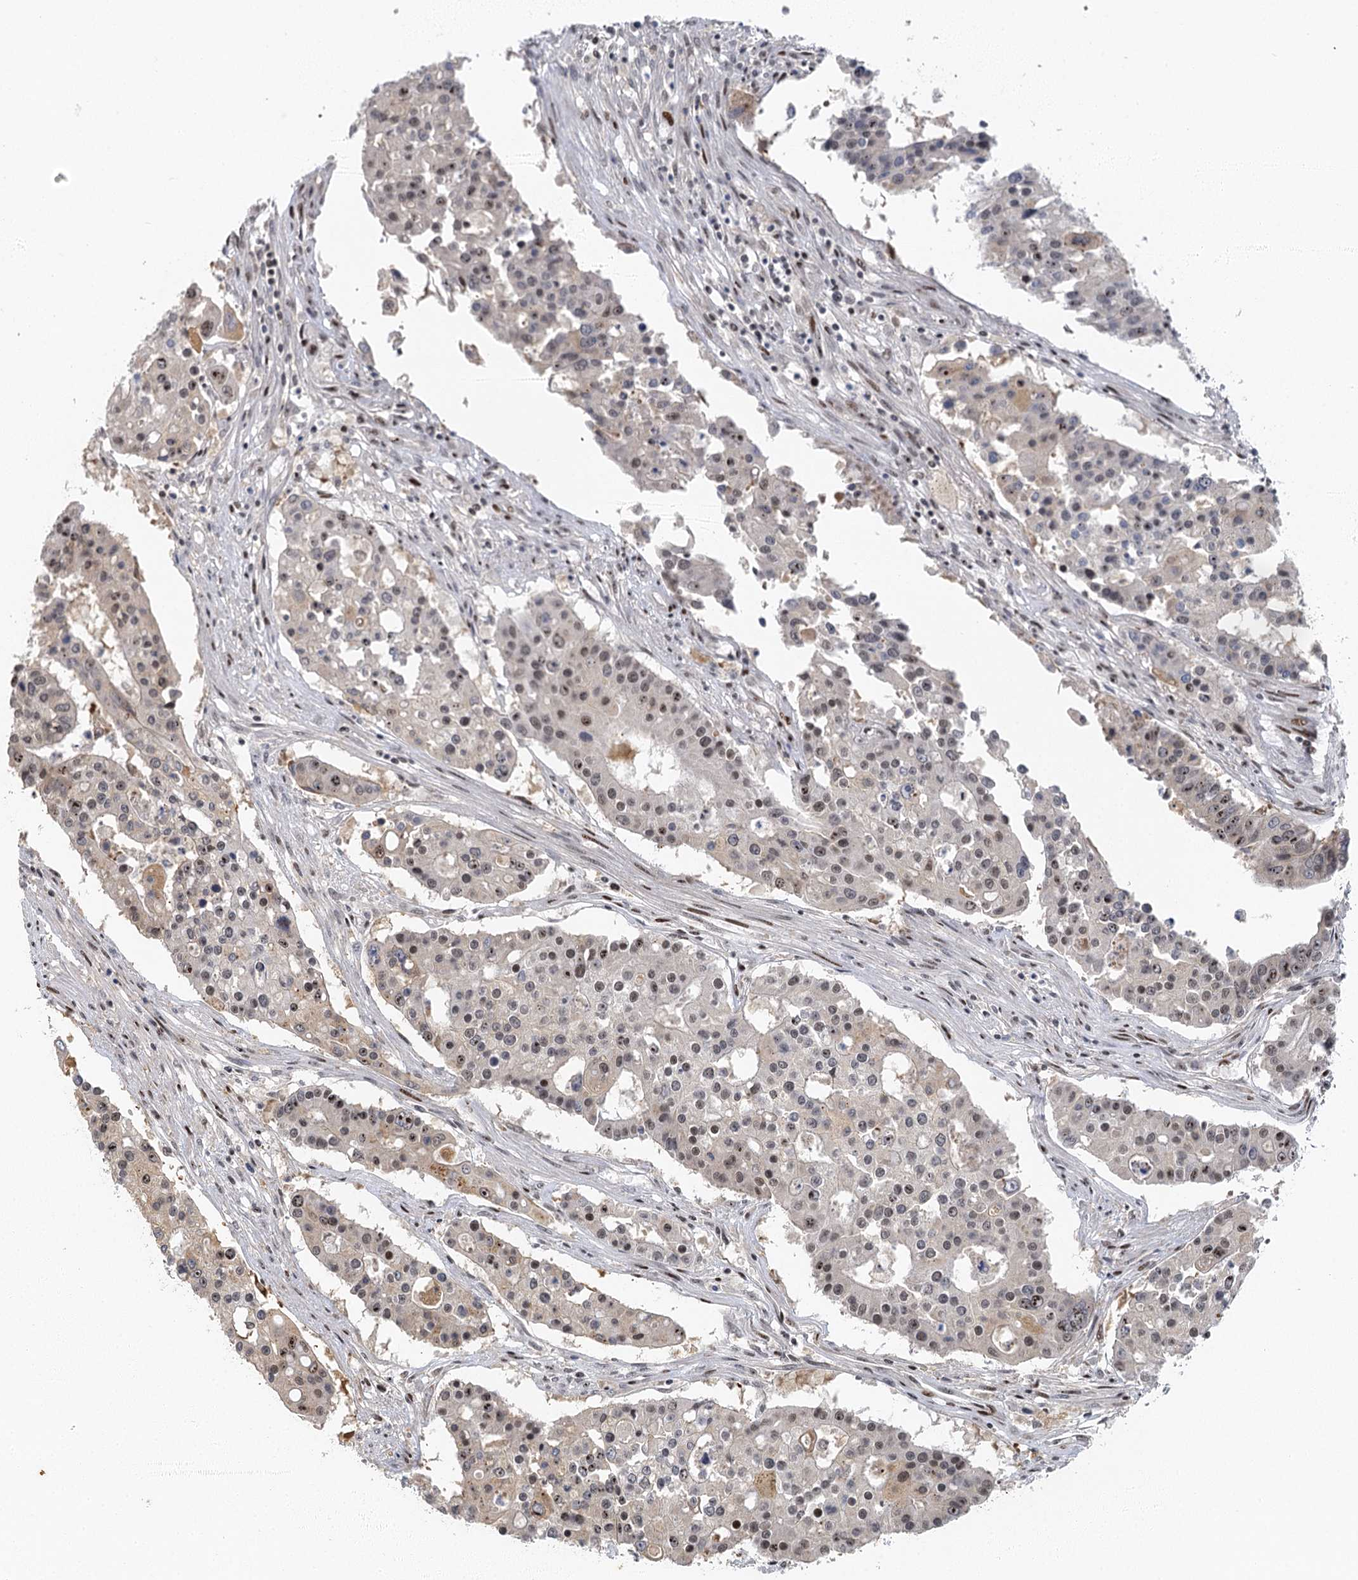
{"staining": {"intensity": "weak", "quantity": "<25%", "location": "cytoplasmic/membranous,nuclear"}, "tissue": "colorectal cancer", "cell_type": "Tumor cells", "image_type": "cancer", "snomed": [{"axis": "morphology", "description": "Adenocarcinoma, NOS"}, {"axis": "topography", "description": "Colon"}], "caption": "High magnification brightfield microscopy of colorectal cancer (adenocarcinoma) stained with DAB (brown) and counterstained with hematoxylin (blue): tumor cells show no significant positivity.", "gene": "IL11RA", "patient": {"sex": "male", "age": 77}}